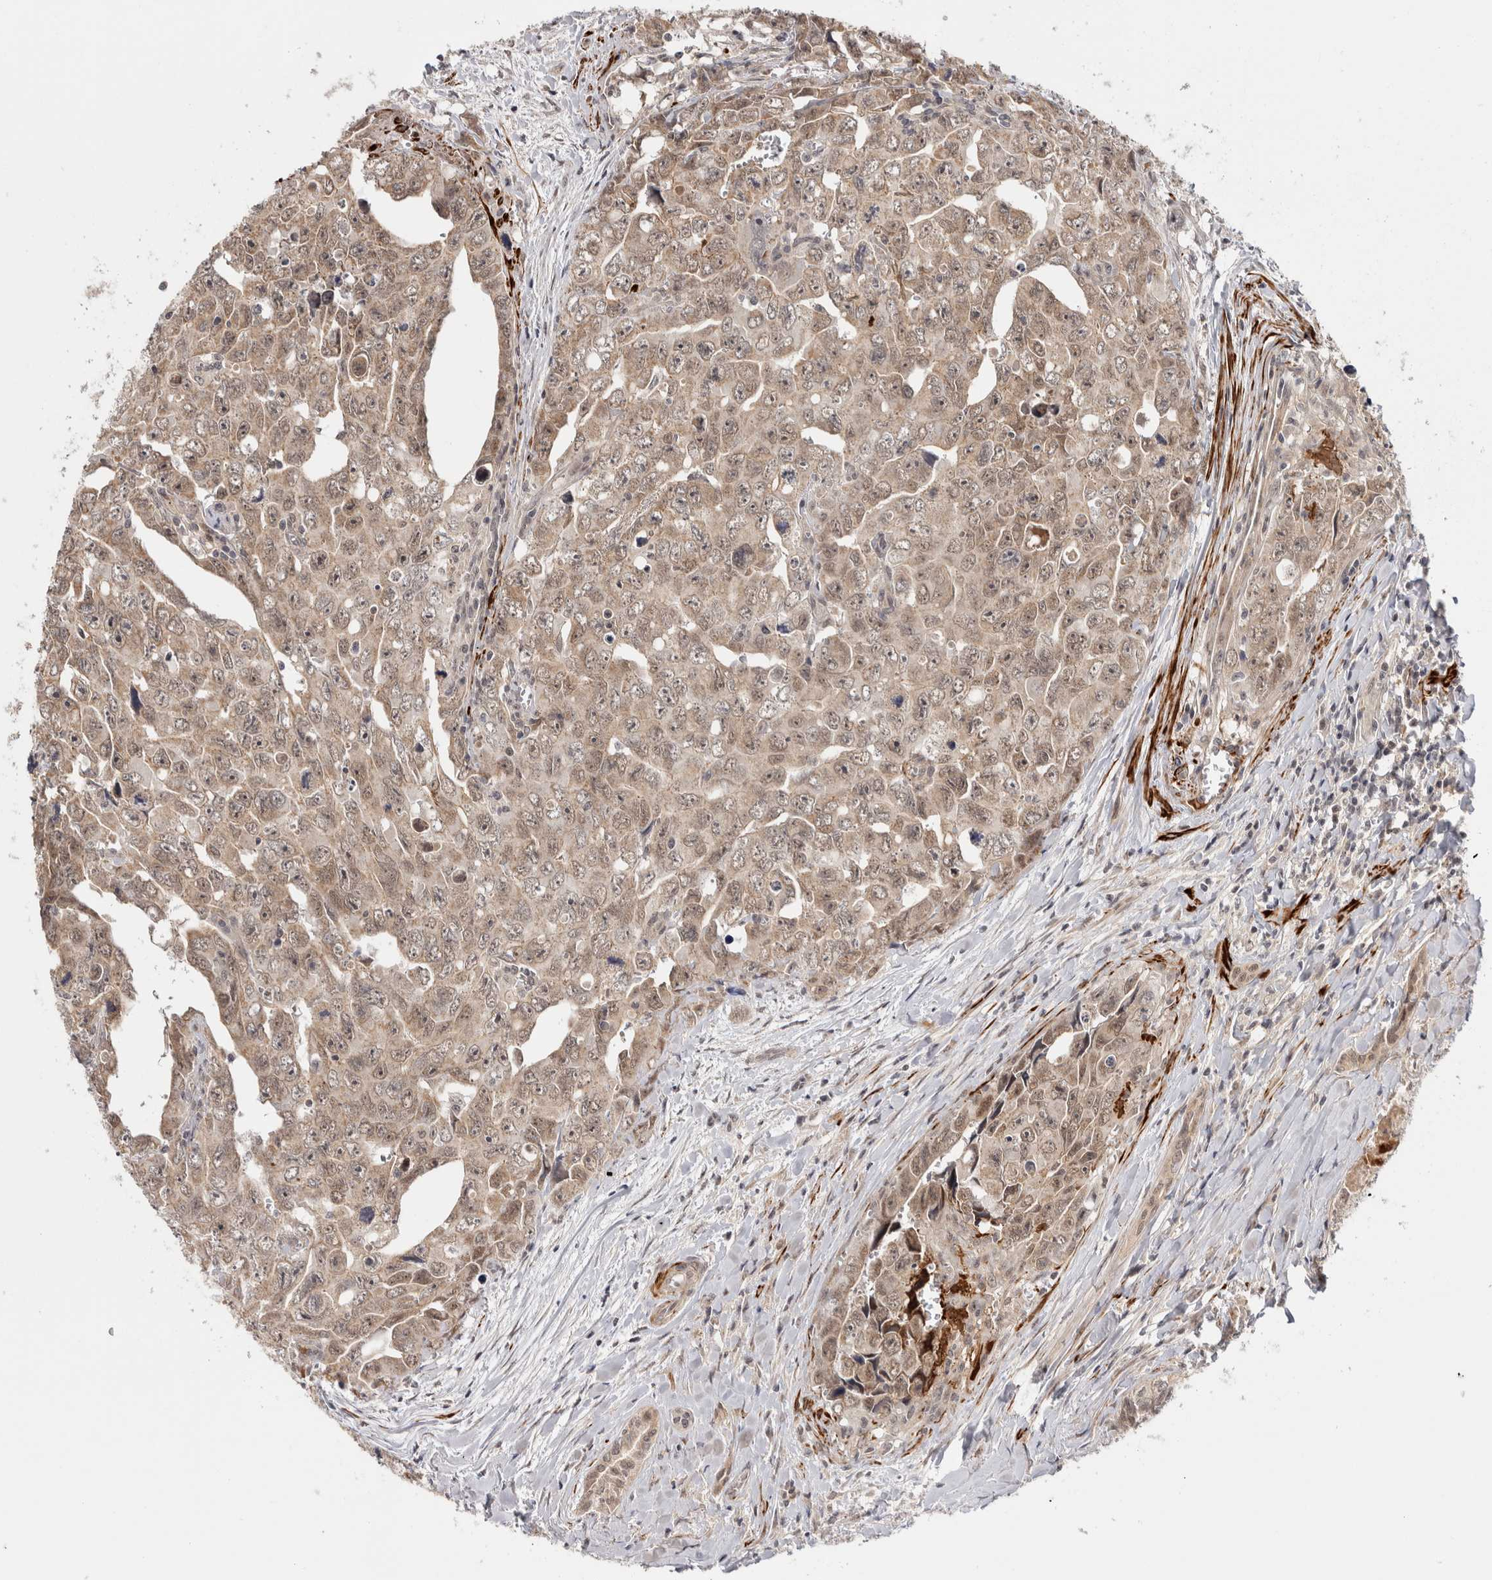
{"staining": {"intensity": "weak", "quantity": ">75%", "location": "cytoplasmic/membranous,nuclear"}, "tissue": "testis cancer", "cell_type": "Tumor cells", "image_type": "cancer", "snomed": [{"axis": "morphology", "description": "Carcinoma, Embryonal, NOS"}, {"axis": "topography", "description": "Testis"}], "caption": "There is low levels of weak cytoplasmic/membranous and nuclear positivity in tumor cells of embryonal carcinoma (testis), as demonstrated by immunohistochemical staining (brown color).", "gene": "ZNF318", "patient": {"sex": "male", "age": 28}}